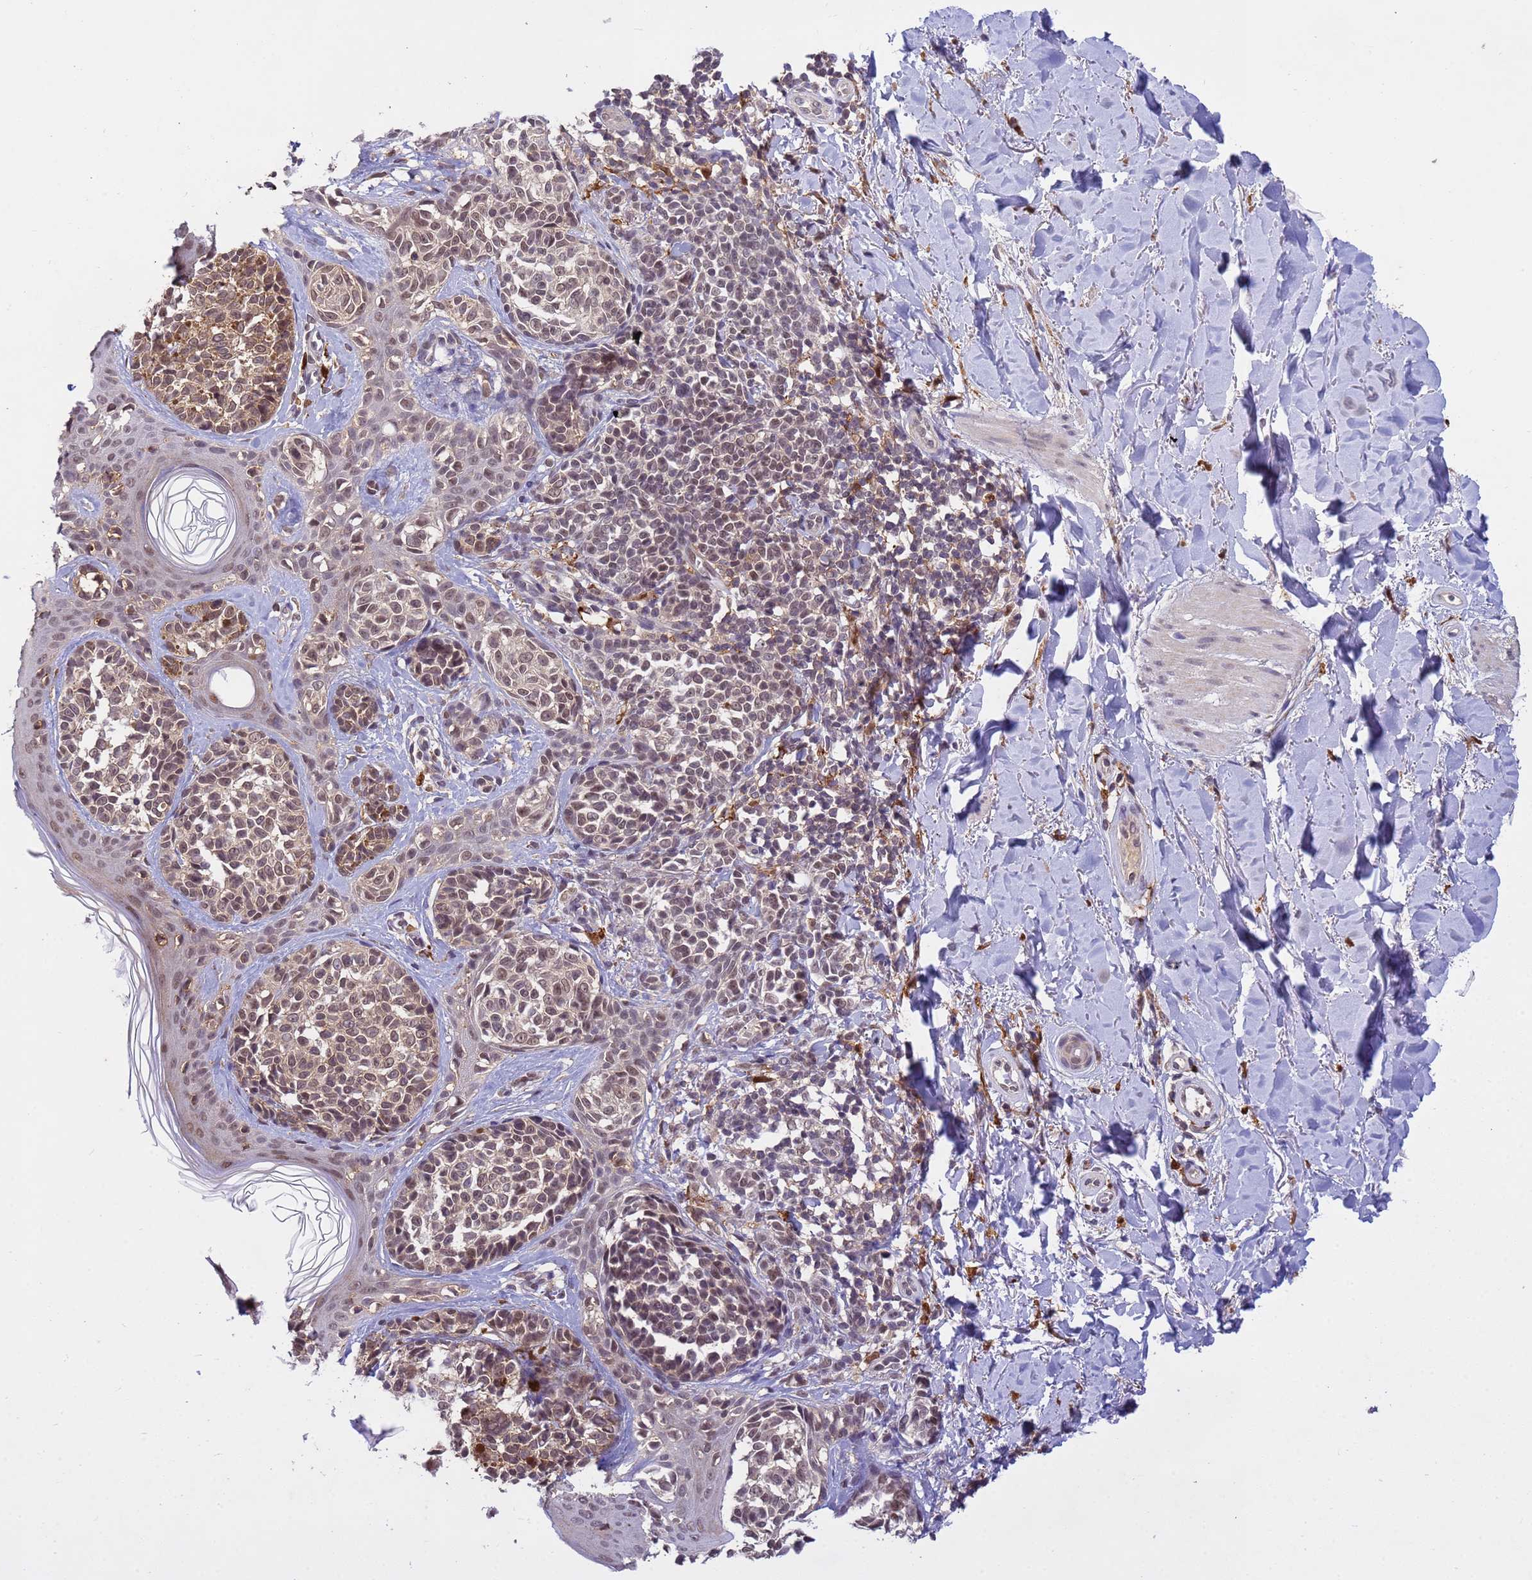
{"staining": {"intensity": "weak", "quantity": ">75%", "location": "cytoplasmic/membranous,nuclear"}, "tissue": "melanoma", "cell_type": "Tumor cells", "image_type": "cancer", "snomed": [{"axis": "morphology", "description": "Malignant melanoma, NOS"}, {"axis": "topography", "description": "Skin of upper extremity"}], "caption": "Immunohistochemistry micrograph of neoplastic tissue: melanoma stained using IHC displays low levels of weak protein expression localized specifically in the cytoplasmic/membranous and nuclear of tumor cells, appearing as a cytoplasmic/membranous and nuclear brown color.", "gene": "NPEPPS", "patient": {"sex": "male", "age": 40}}